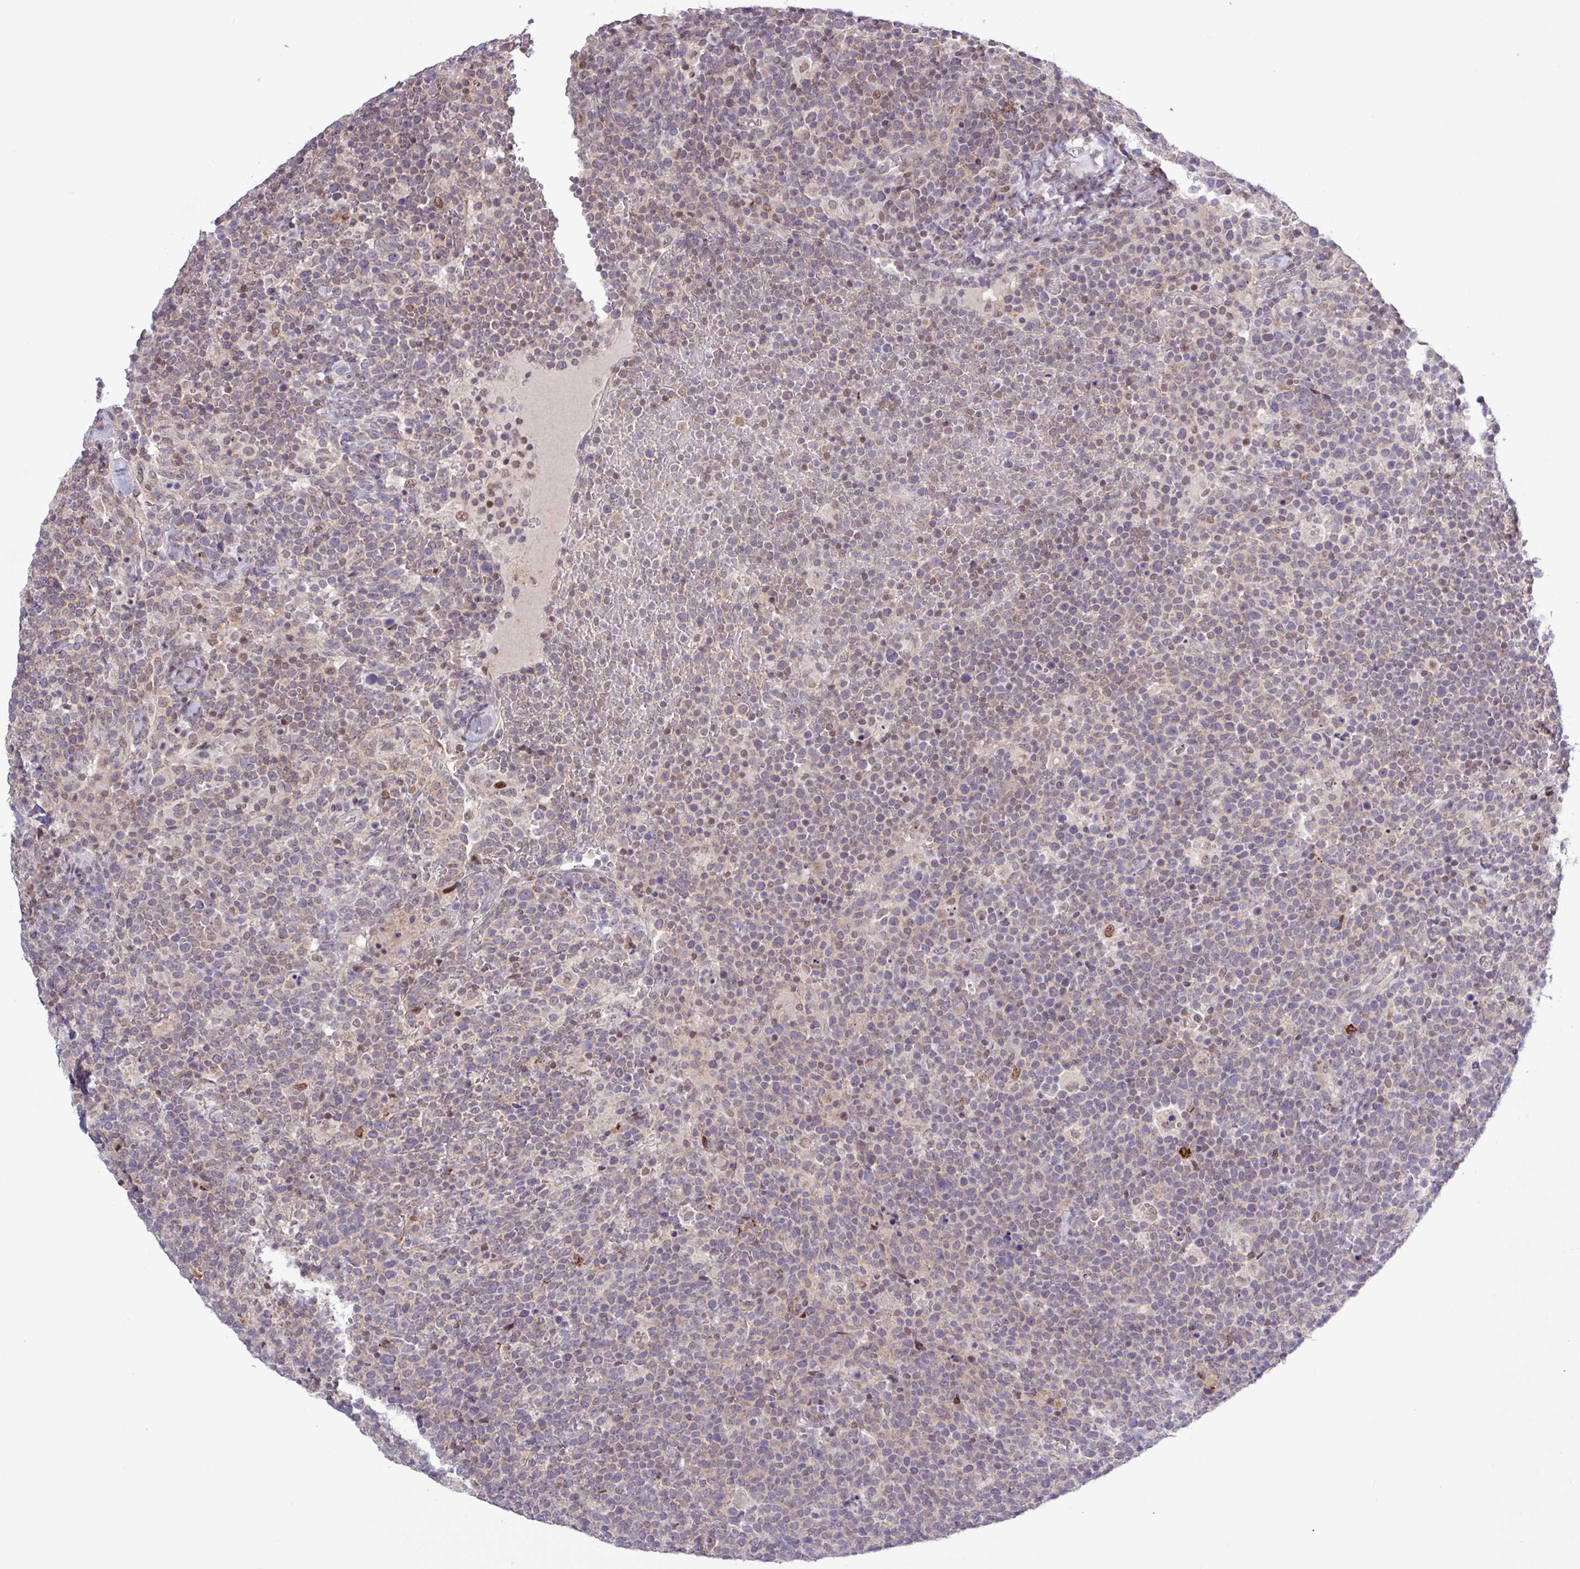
{"staining": {"intensity": "weak", "quantity": "25%-75%", "location": "cytoplasmic/membranous"}, "tissue": "lymphoma", "cell_type": "Tumor cells", "image_type": "cancer", "snomed": [{"axis": "morphology", "description": "Malignant lymphoma, non-Hodgkin's type, High grade"}, {"axis": "topography", "description": "Lymph node"}], "caption": "Immunohistochemical staining of human high-grade malignant lymphoma, non-Hodgkin's type exhibits low levels of weak cytoplasmic/membranous expression in about 25%-75% of tumor cells.", "gene": "RTL3", "patient": {"sex": "male", "age": 61}}